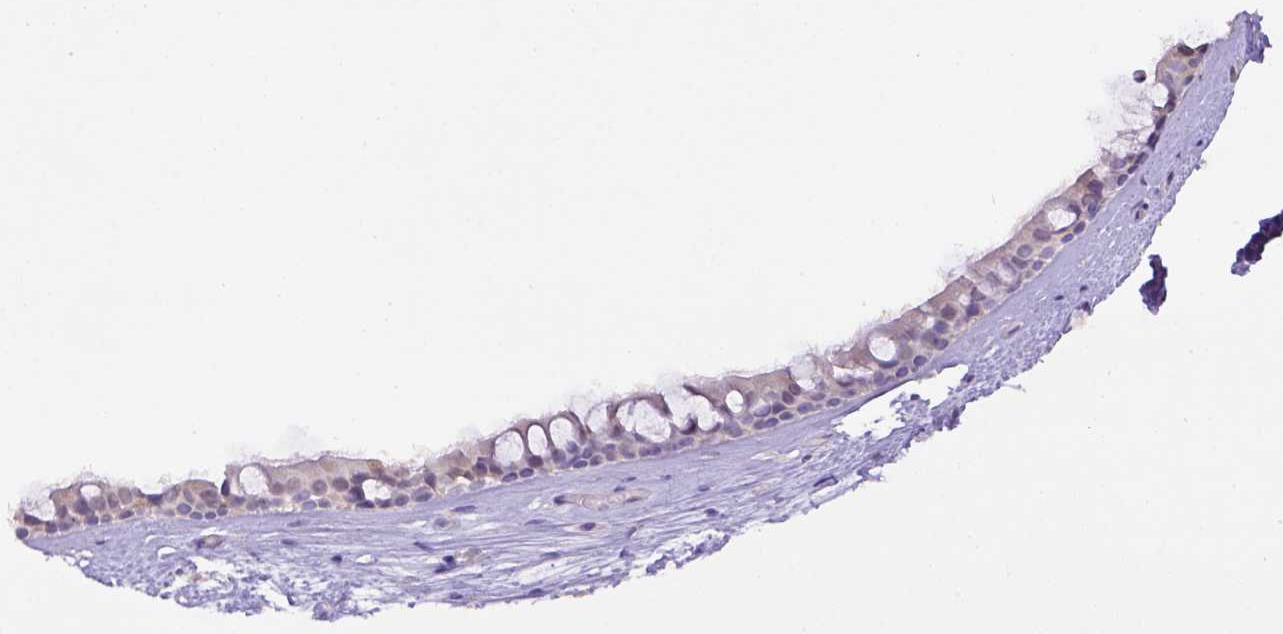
{"staining": {"intensity": "negative", "quantity": "none", "location": "none"}, "tissue": "nasopharynx", "cell_type": "Respiratory epithelial cells", "image_type": "normal", "snomed": [{"axis": "morphology", "description": "Normal tissue, NOS"}, {"axis": "topography", "description": "Nasopharynx"}], "caption": "Immunohistochemistry of benign nasopharynx displays no staining in respiratory epithelial cells. (DAB (3,3'-diaminobenzidine) immunohistochemistry visualized using brightfield microscopy, high magnification).", "gene": "CD40", "patient": {"sex": "male", "age": 68}}